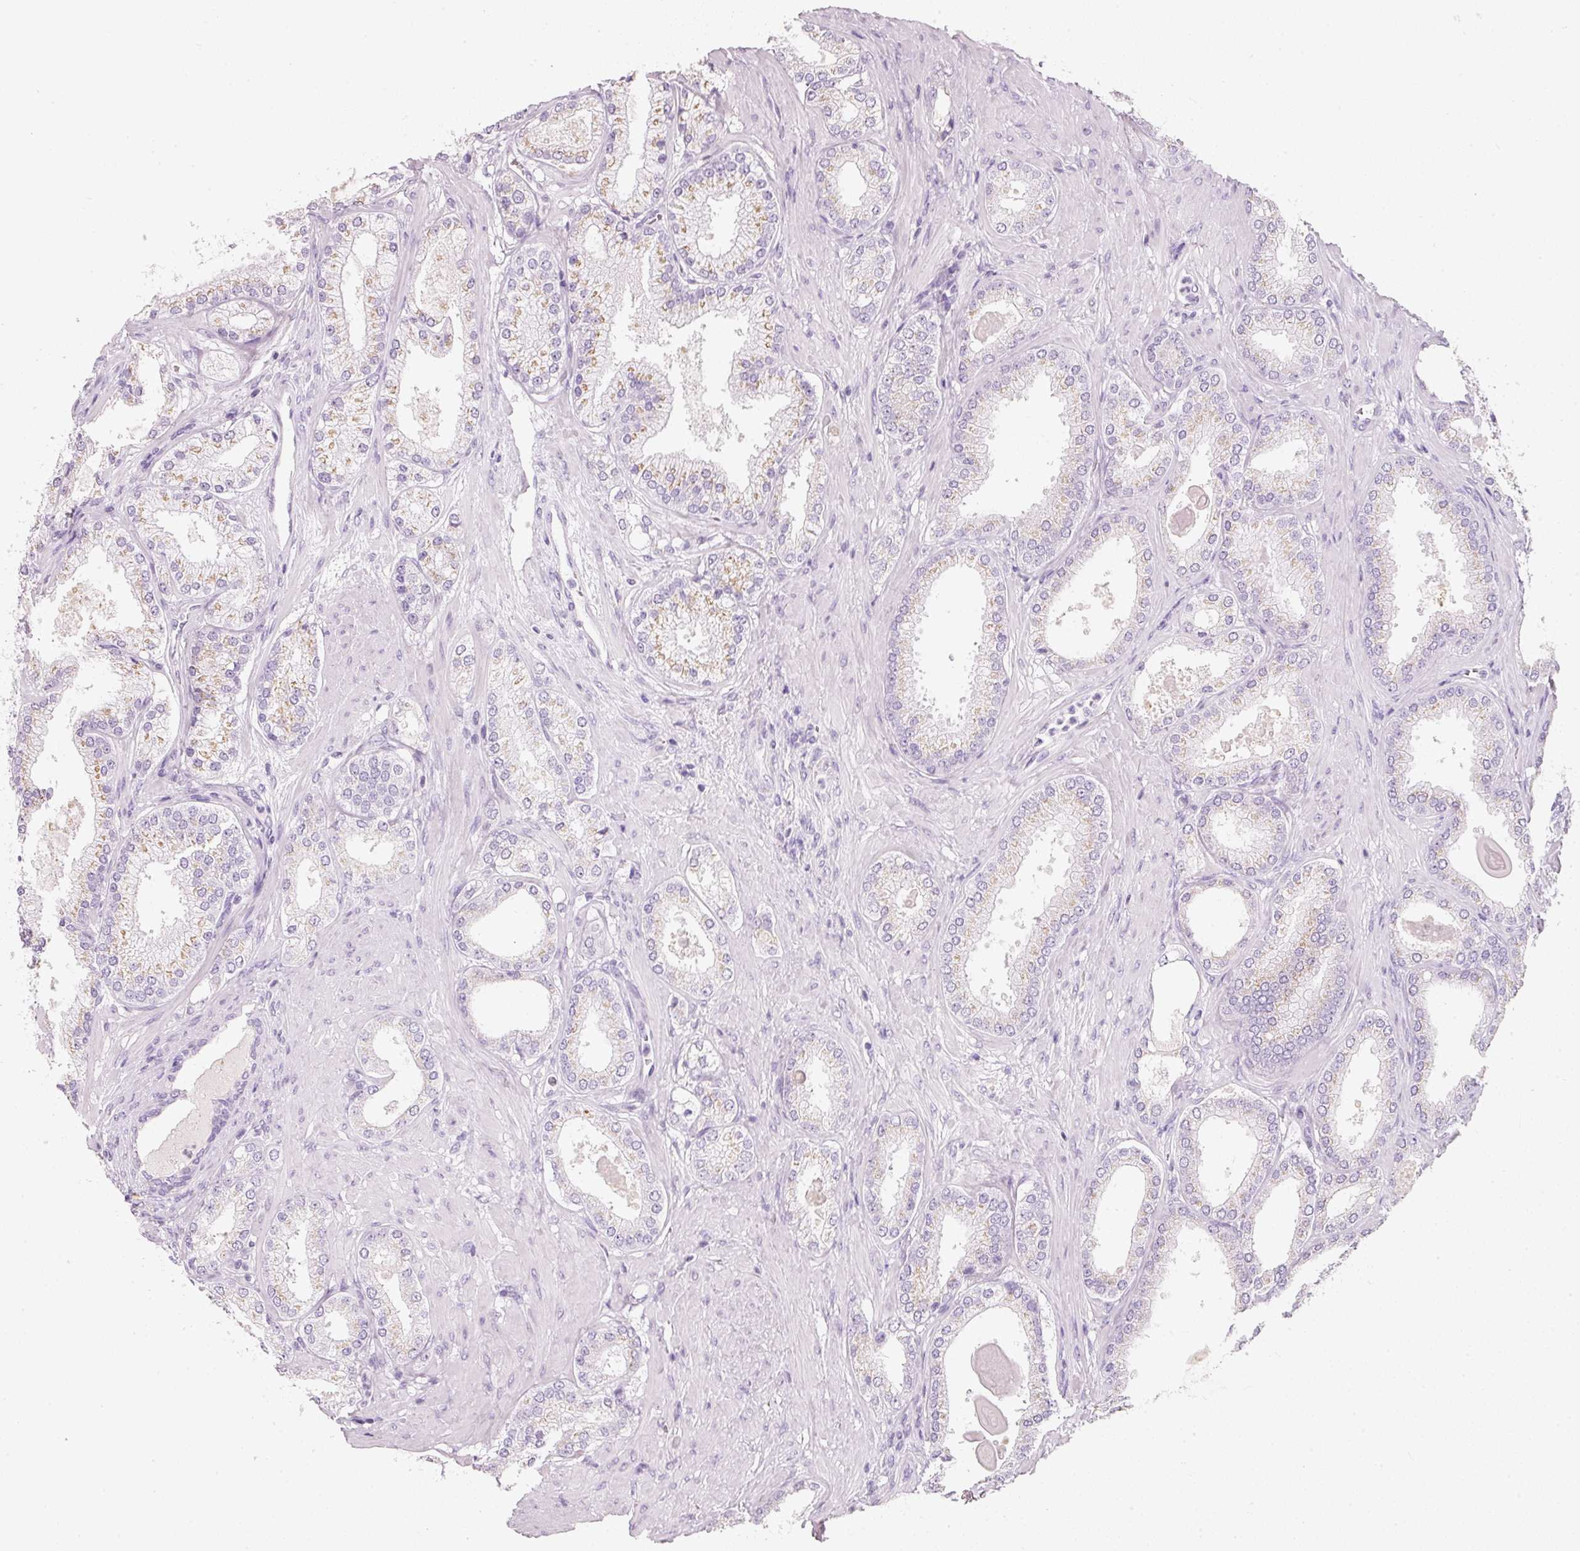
{"staining": {"intensity": "weak", "quantity": "25%-75%", "location": "cytoplasmic/membranous"}, "tissue": "prostate cancer", "cell_type": "Tumor cells", "image_type": "cancer", "snomed": [{"axis": "morphology", "description": "Adenocarcinoma, Low grade"}, {"axis": "topography", "description": "Prostate"}], "caption": "Approximately 25%-75% of tumor cells in human low-grade adenocarcinoma (prostate) reveal weak cytoplasmic/membranous protein expression as visualized by brown immunohistochemical staining.", "gene": "ENSG00000206549", "patient": {"sex": "male", "age": 59}}